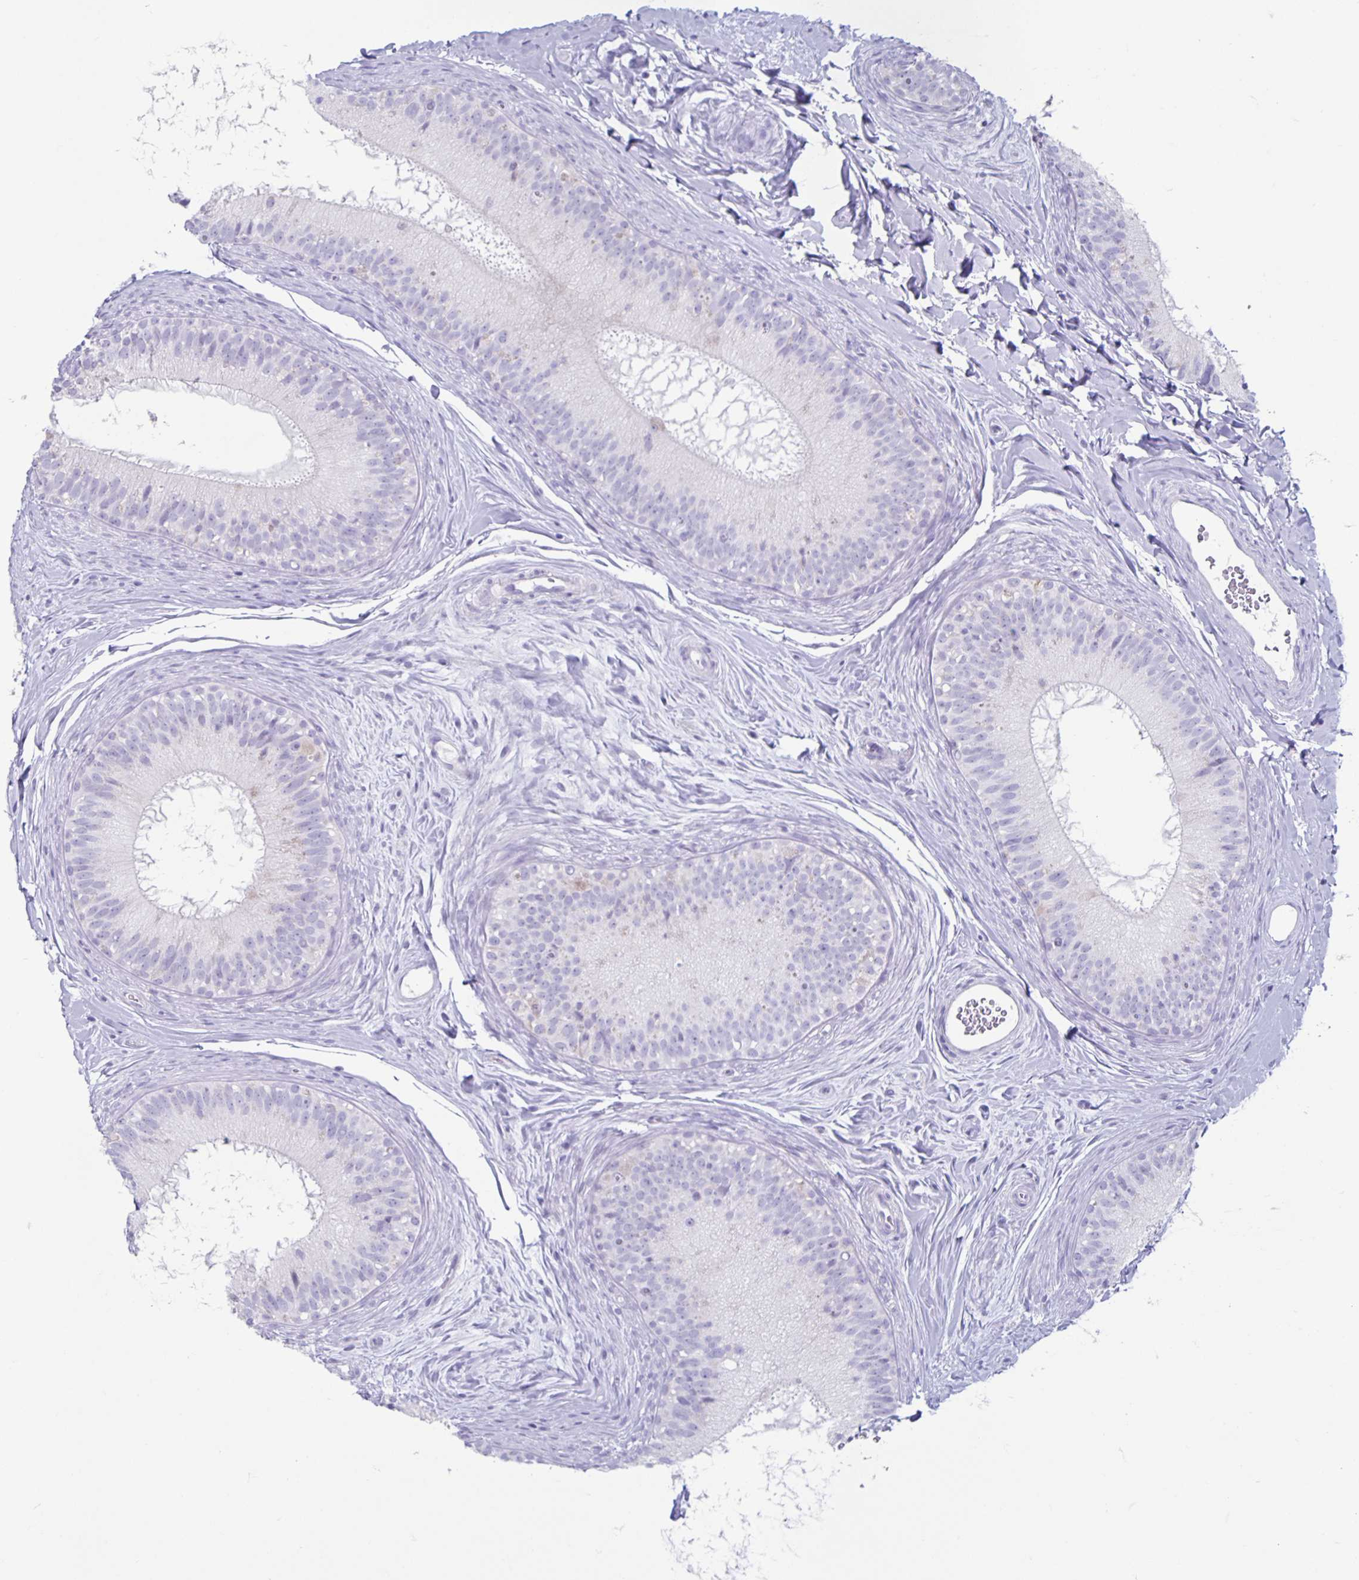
{"staining": {"intensity": "negative", "quantity": "none", "location": "none"}, "tissue": "epididymis", "cell_type": "Glandular cells", "image_type": "normal", "snomed": [{"axis": "morphology", "description": "Normal tissue, NOS"}, {"axis": "topography", "description": "Epididymis"}], "caption": "The IHC histopathology image has no significant staining in glandular cells of epididymis.", "gene": "CT45A10", "patient": {"sex": "male", "age": 44}}